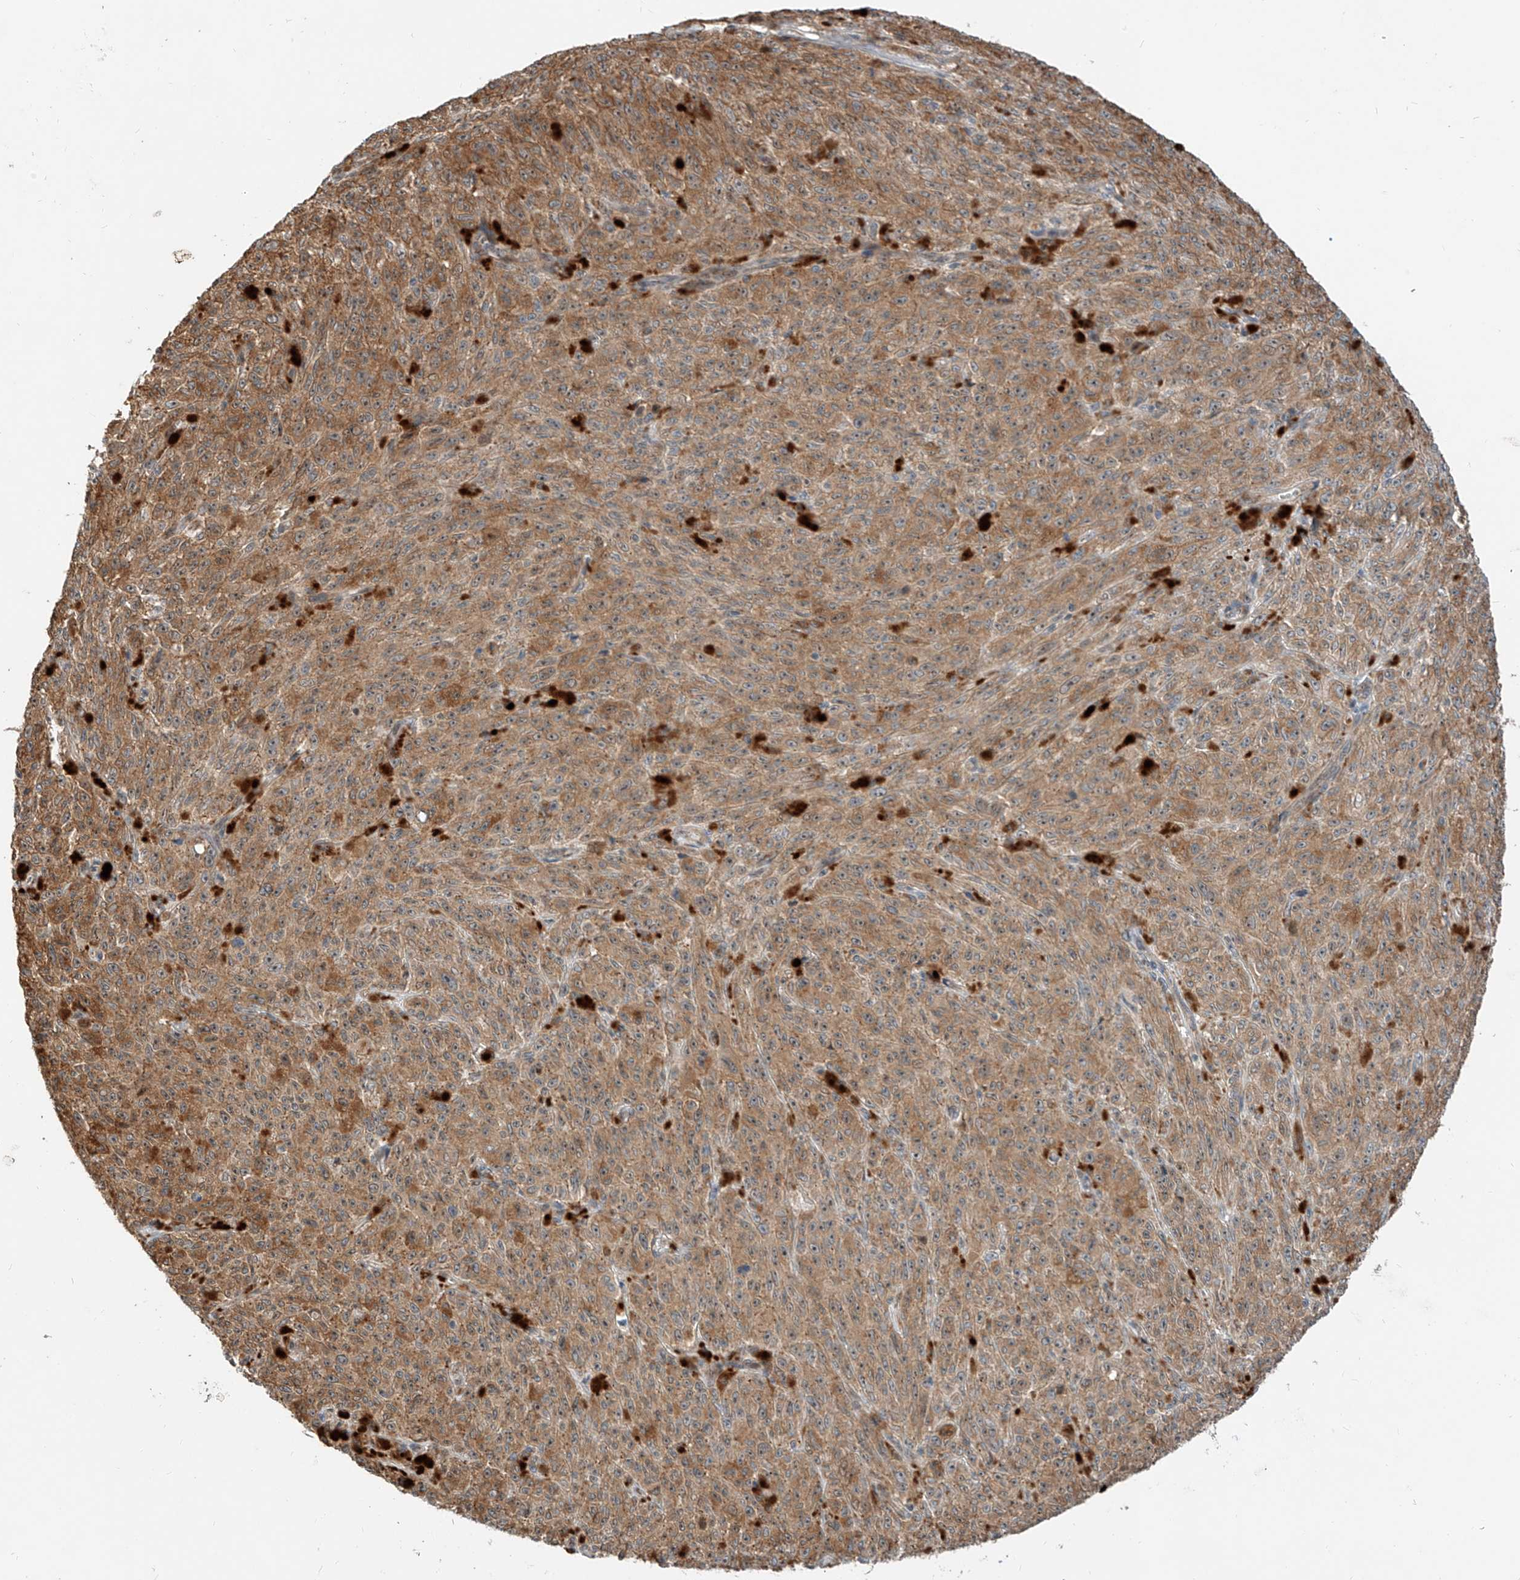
{"staining": {"intensity": "moderate", "quantity": ">75%", "location": "cytoplasmic/membranous"}, "tissue": "melanoma", "cell_type": "Tumor cells", "image_type": "cancer", "snomed": [{"axis": "morphology", "description": "Malignant melanoma, NOS"}, {"axis": "topography", "description": "Skin"}], "caption": "This micrograph shows IHC staining of human melanoma, with medium moderate cytoplasmic/membranous positivity in approximately >75% of tumor cells.", "gene": "CPAMD8", "patient": {"sex": "female", "age": 82}}